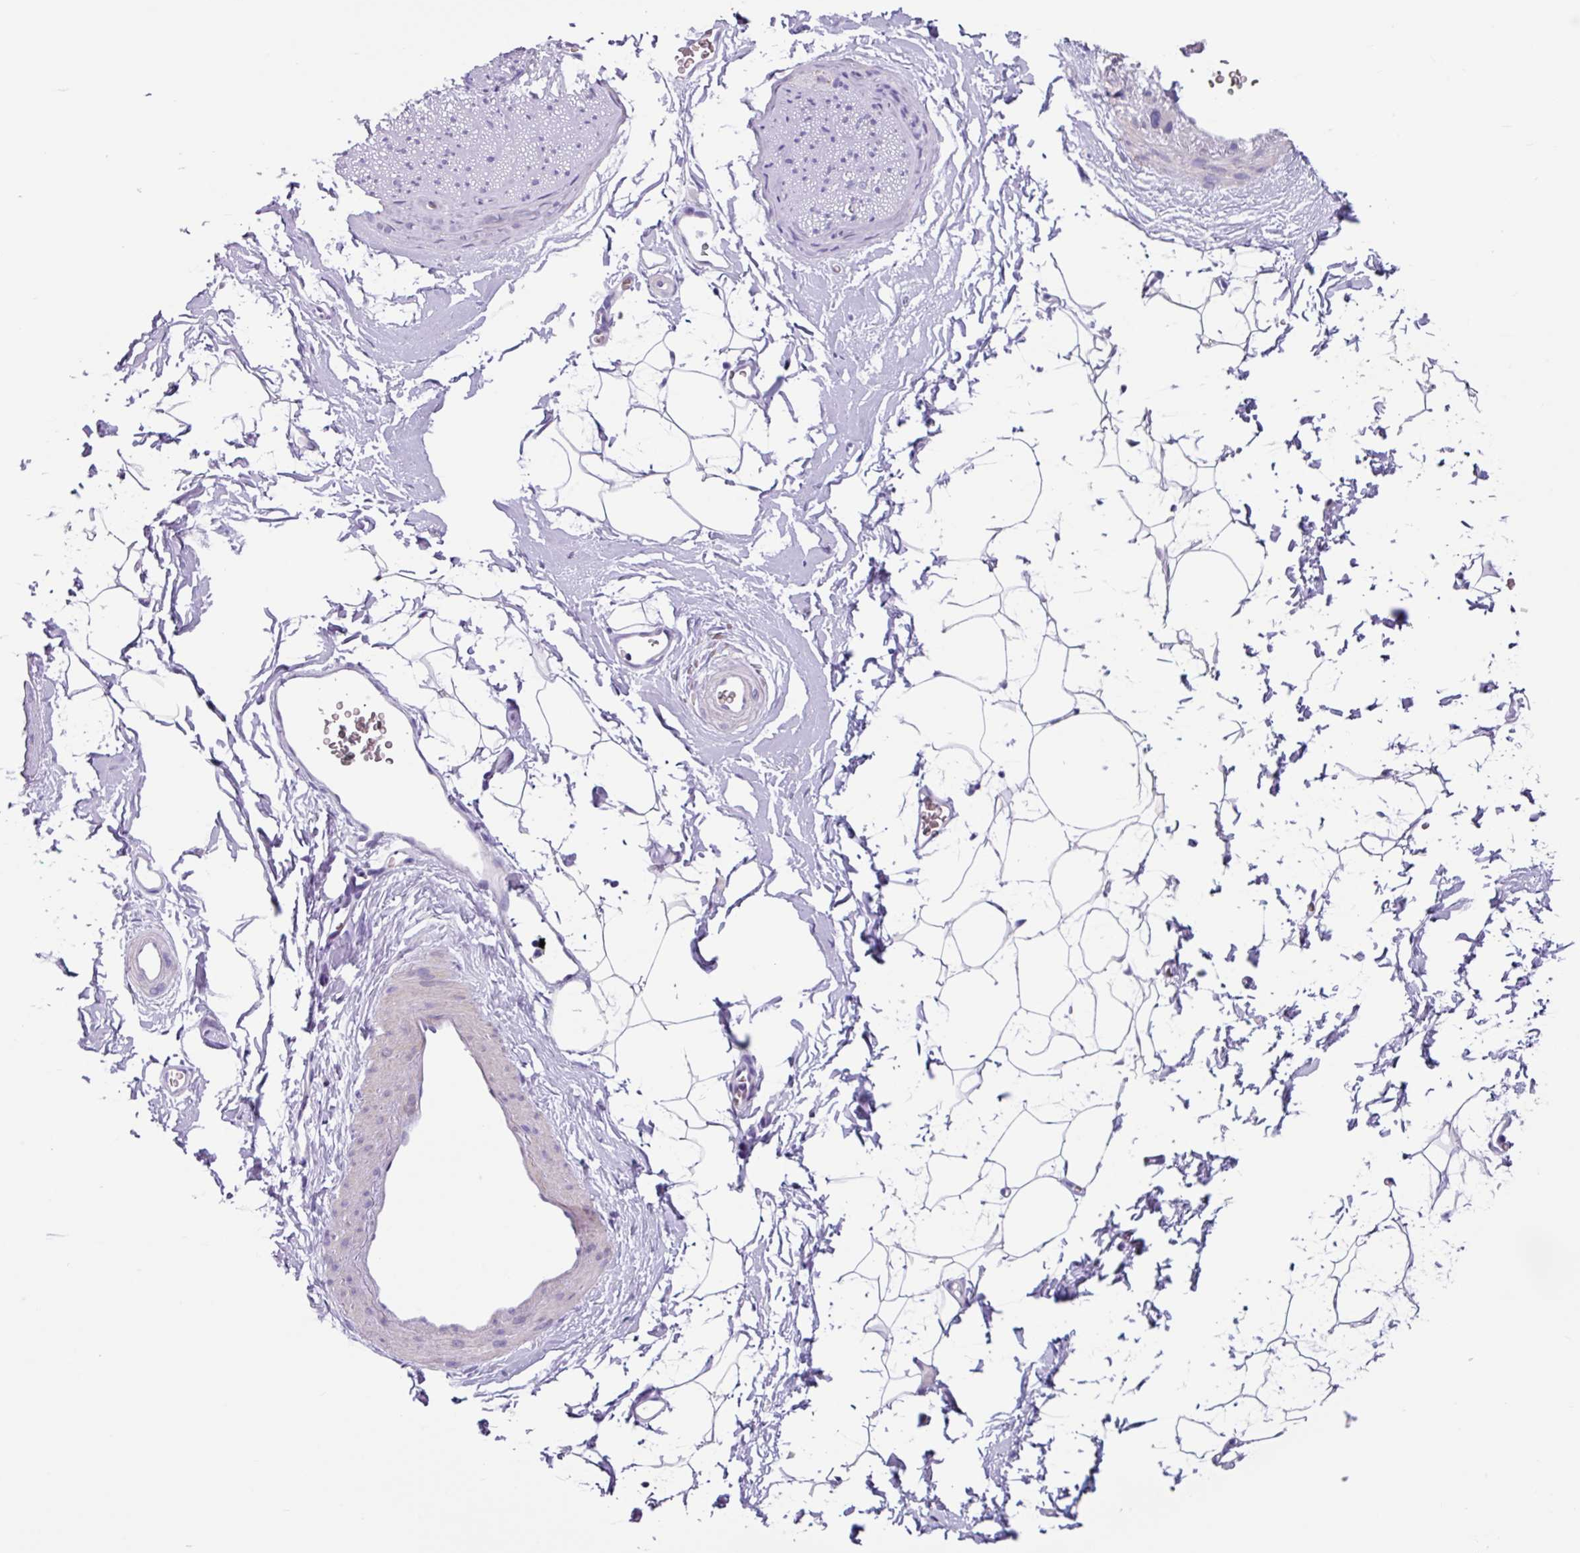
{"staining": {"intensity": "negative", "quantity": "none", "location": "none"}, "tissue": "adipose tissue", "cell_type": "Adipocytes", "image_type": "normal", "snomed": [{"axis": "morphology", "description": "Normal tissue, NOS"}, {"axis": "morphology", "description": "Adenocarcinoma, High grade"}, {"axis": "topography", "description": "Prostate"}, {"axis": "topography", "description": "Peripheral nerve tissue"}], "caption": "Adipose tissue stained for a protein using immunohistochemistry displays no positivity adipocytes.", "gene": "OTX1", "patient": {"sex": "male", "age": 68}}